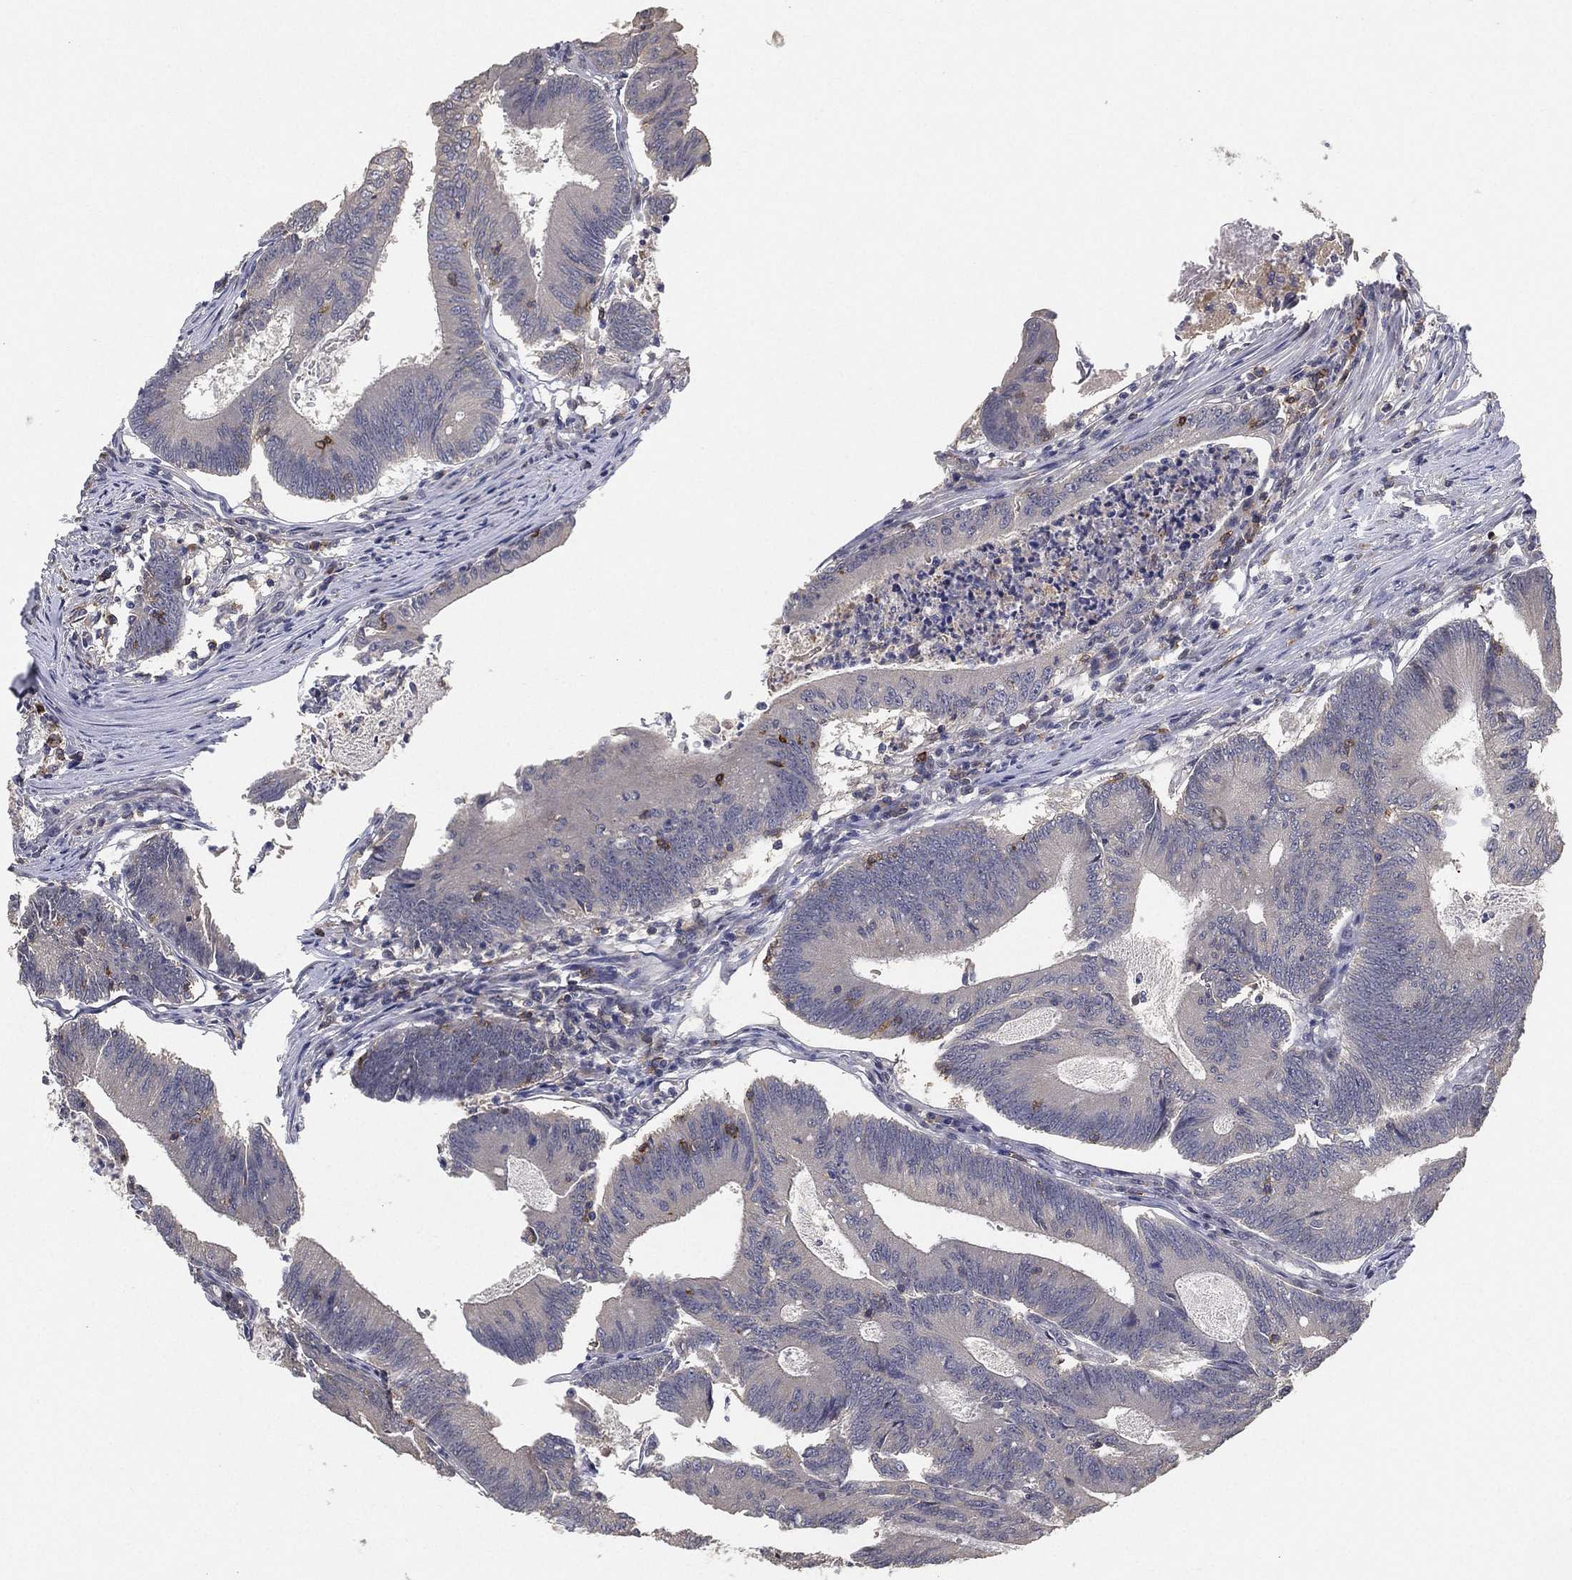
{"staining": {"intensity": "negative", "quantity": "none", "location": "none"}, "tissue": "colorectal cancer", "cell_type": "Tumor cells", "image_type": "cancer", "snomed": [{"axis": "morphology", "description": "Adenocarcinoma, NOS"}, {"axis": "topography", "description": "Colon"}], "caption": "The IHC photomicrograph has no significant staining in tumor cells of colorectal cancer tissue. (Immunohistochemistry (ihc), brightfield microscopy, high magnification).", "gene": "CFAP251", "patient": {"sex": "female", "age": 70}}